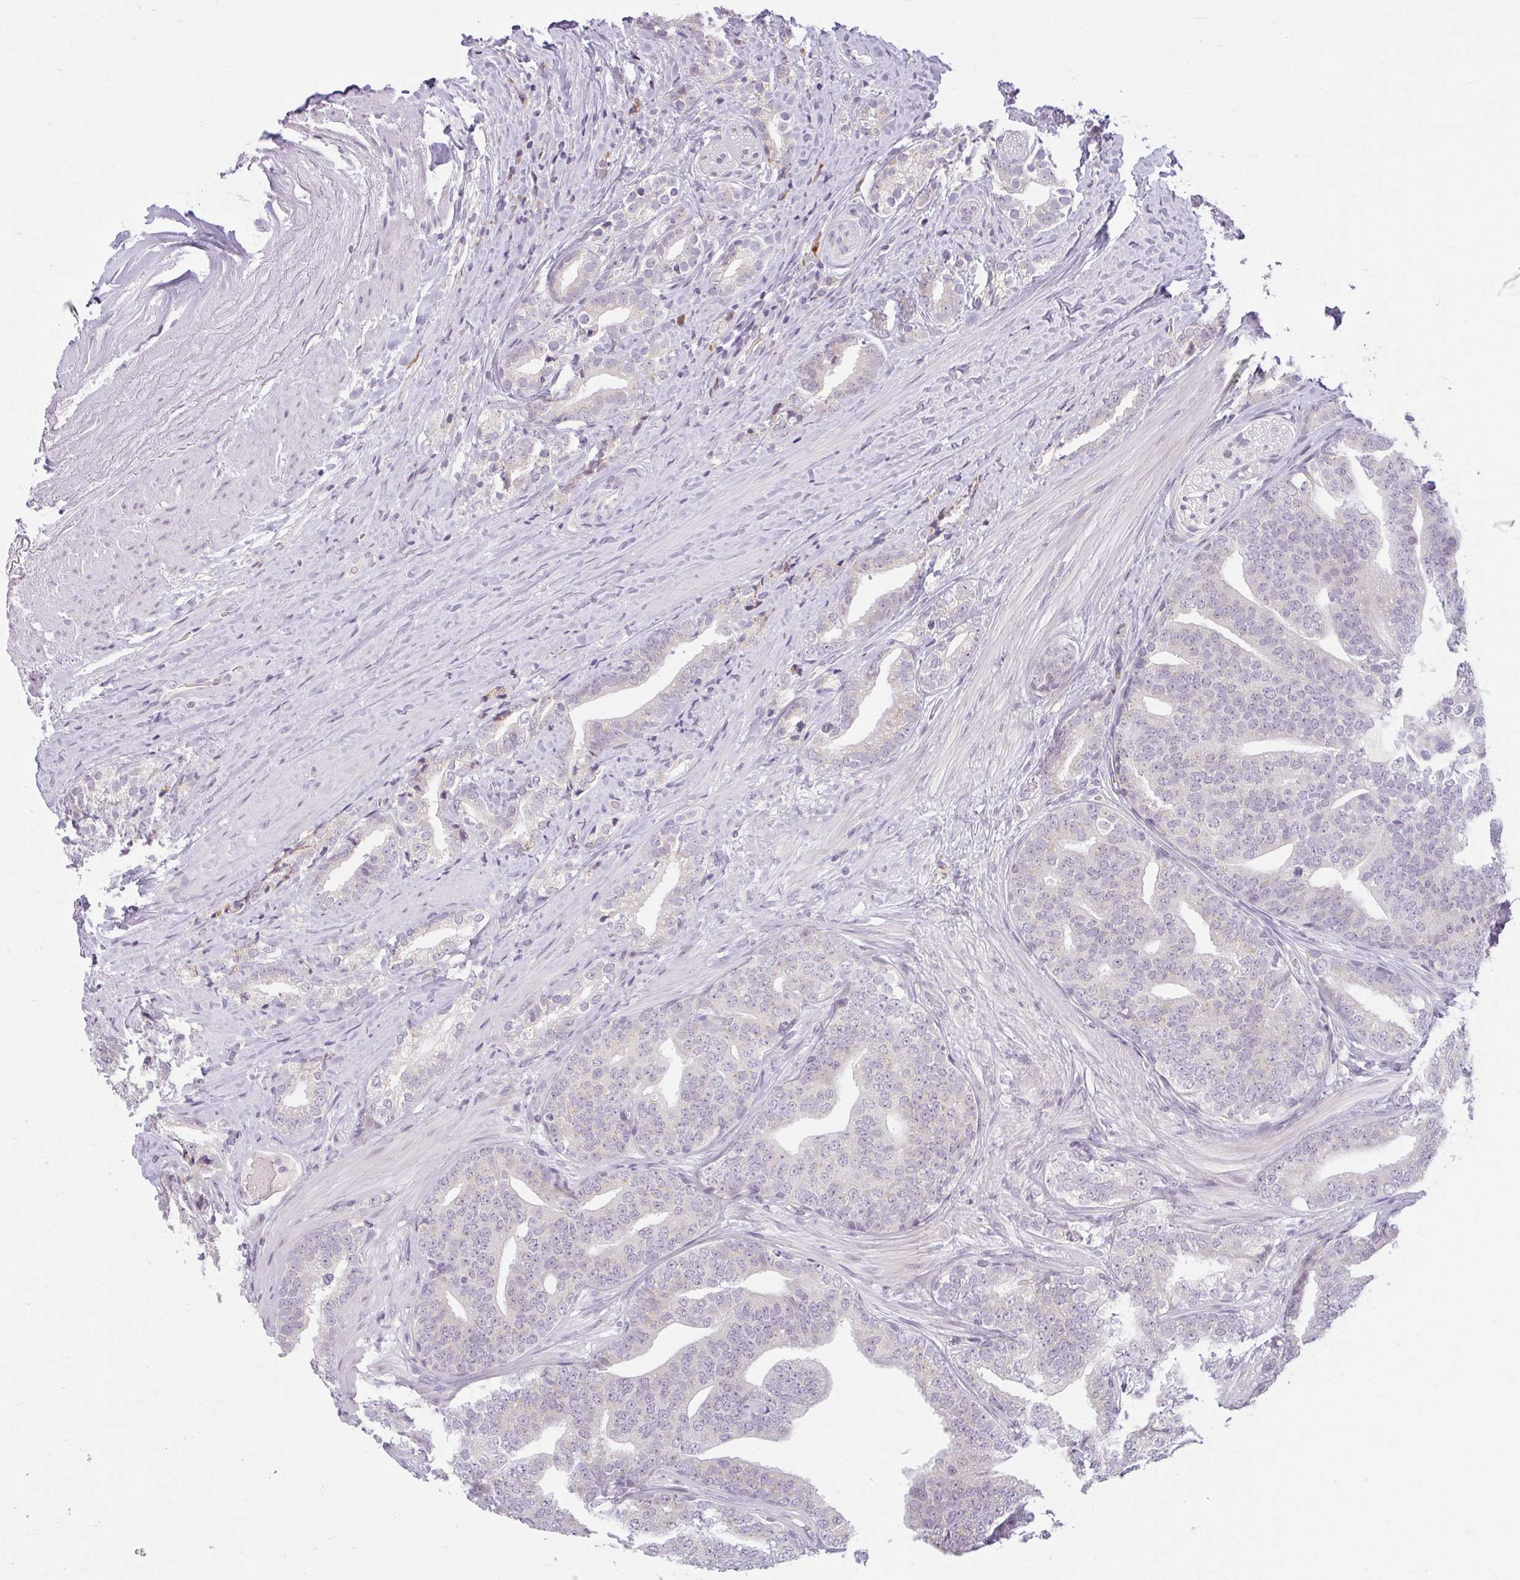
{"staining": {"intensity": "negative", "quantity": "none", "location": "none"}, "tissue": "prostate cancer", "cell_type": "Tumor cells", "image_type": "cancer", "snomed": [{"axis": "morphology", "description": "Adenocarcinoma, High grade"}, {"axis": "topography", "description": "Prostate"}], "caption": "This is a photomicrograph of IHC staining of prostate high-grade adenocarcinoma, which shows no expression in tumor cells.", "gene": "ZFYVE26", "patient": {"sex": "male", "age": 72}}